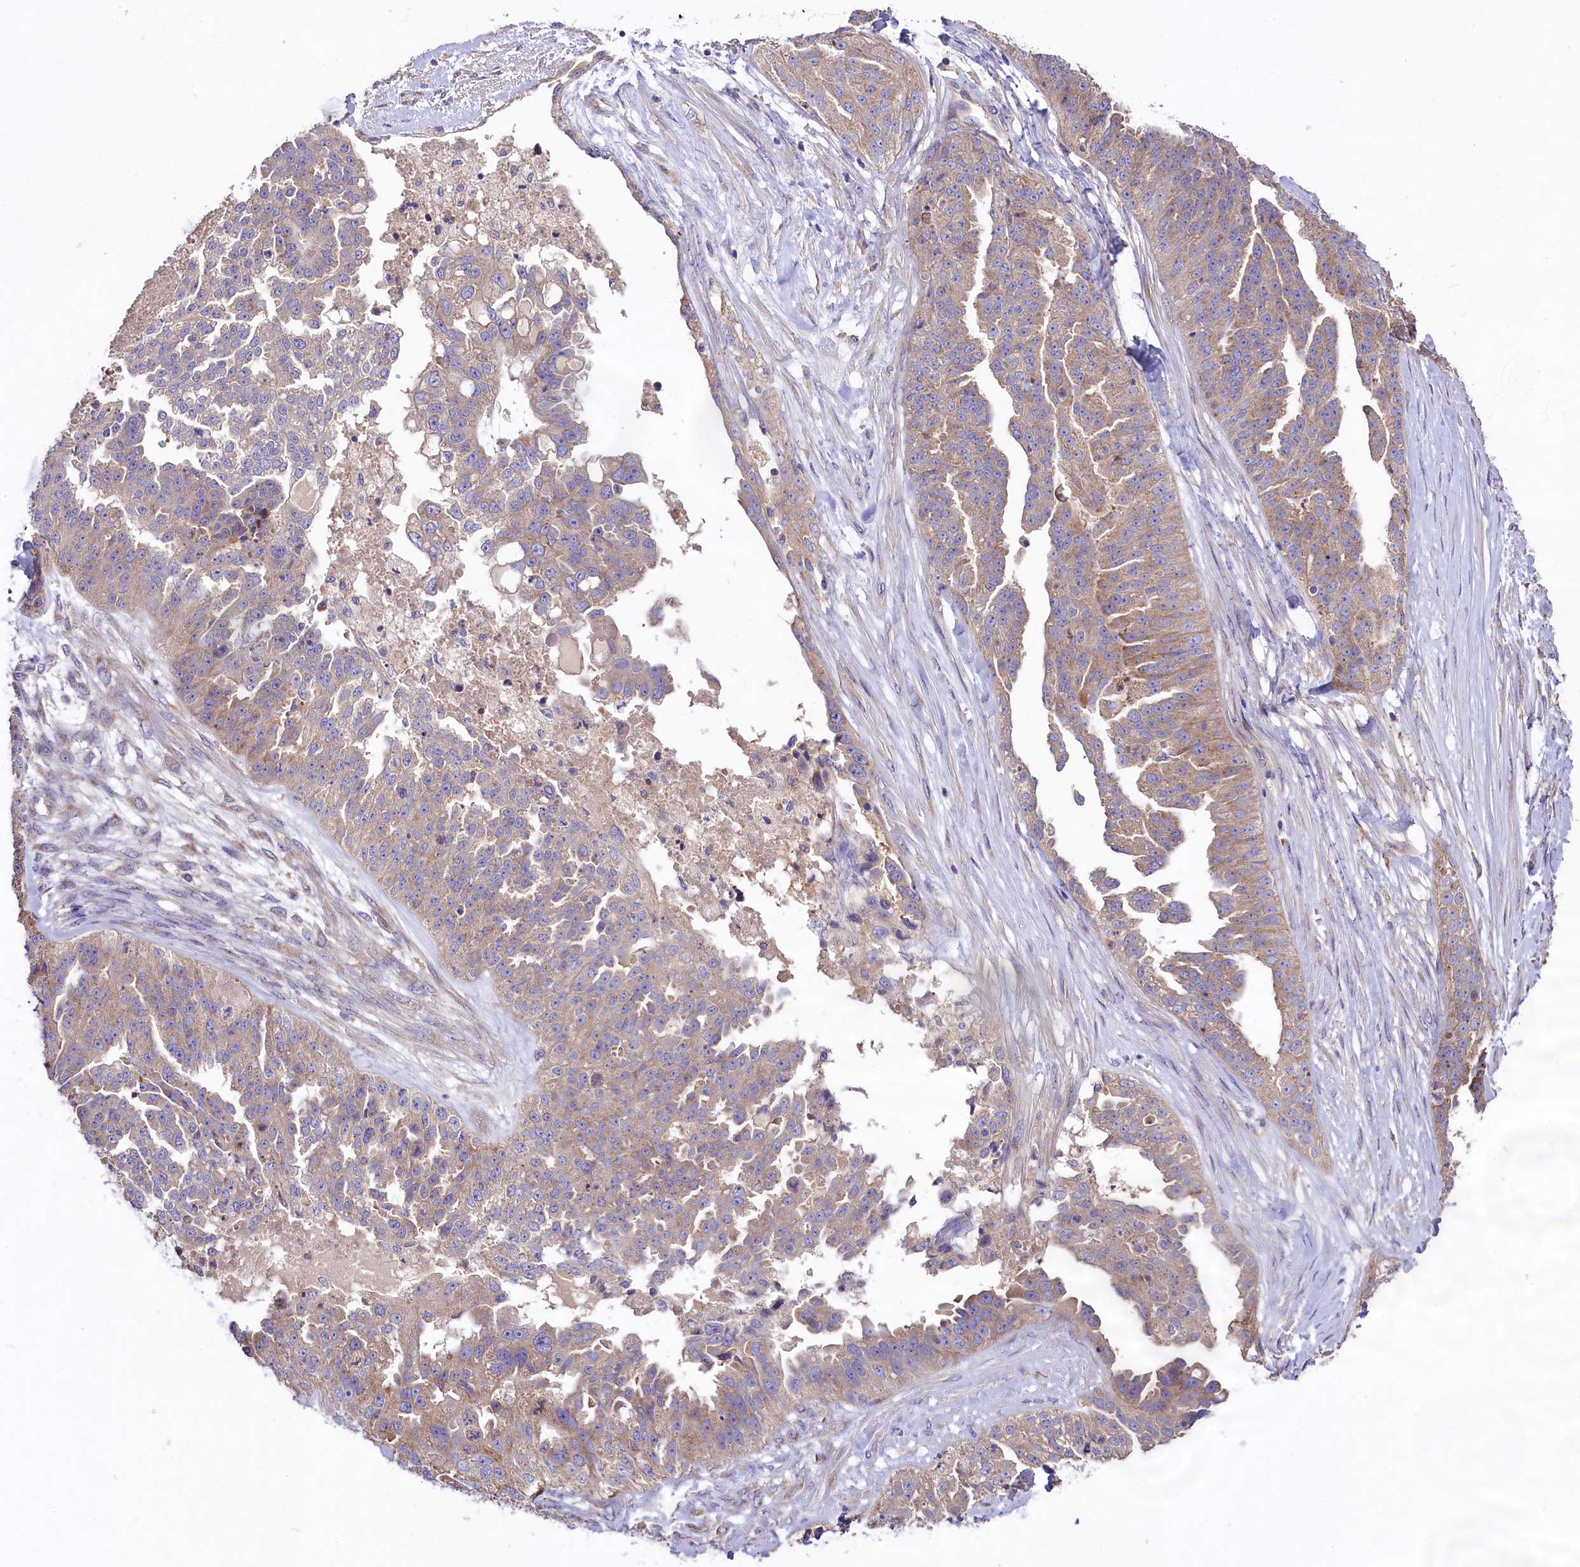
{"staining": {"intensity": "weak", "quantity": "25%-75%", "location": "cytoplasmic/membranous"}, "tissue": "ovarian cancer", "cell_type": "Tumor cells", "image_type": "cancer", "snomed": [{"axis": "morphology", "description": "Cystadenocarcinoma, serous, NOS"}, {"axis": "topography", "description": "Ovary"}], "caption": "Brown immunohistochemical staining in ovarian serous cystadenocarcinoma exhibits weak cytoplasmic/membranous expression in approximately 25%-75% of tumor cells. Using DAB (brown) and hematoxylin (blue) stains, captured at high magnification using brightfield microscopy.", "gene": "PEMT", "patient": {"sex": "female", "age": 58}}